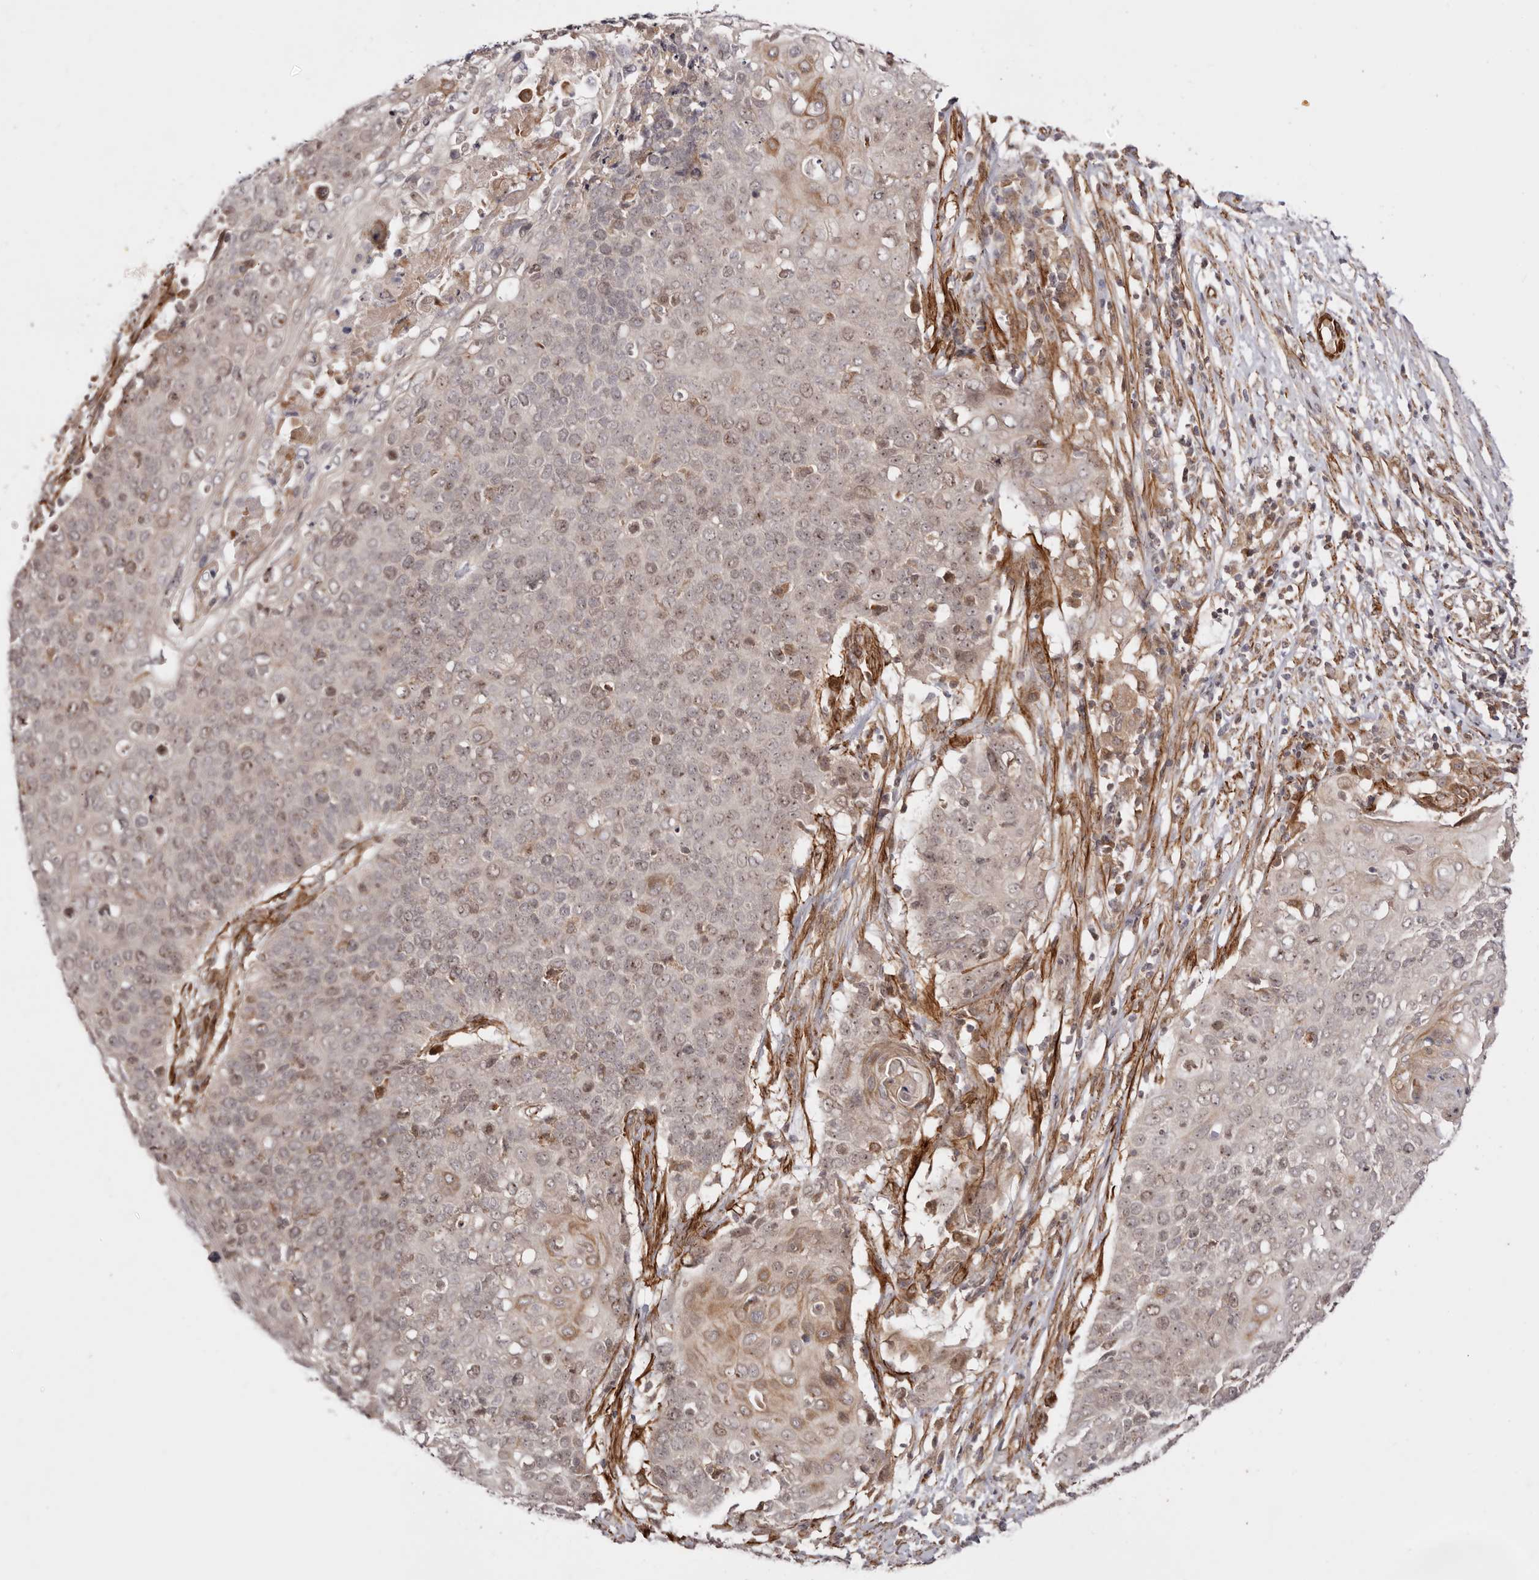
{"staining": {"intensity": "moderate", "quantity": "25%-75%", "location": "cytoplasmic/membranous,nuclear"}, "tissue": "cervical cancer", "cell_type": "Tumor cells", "image_type": "cancer", "snomed": [{"axis": "morphology", "description": "Squamous cell carcinoma, NOS"}, {"axis": "topography", "description": "Cervix"}], "caption": "This is an image of IHC staining of cervical cancer (squamous cell carcinoma), which shows moderate staining in the cytoplasmic/membranous and nuclear of tumor cells.", "gene": "MICAL2", "patient": {"sex": "female", "age": 39}}